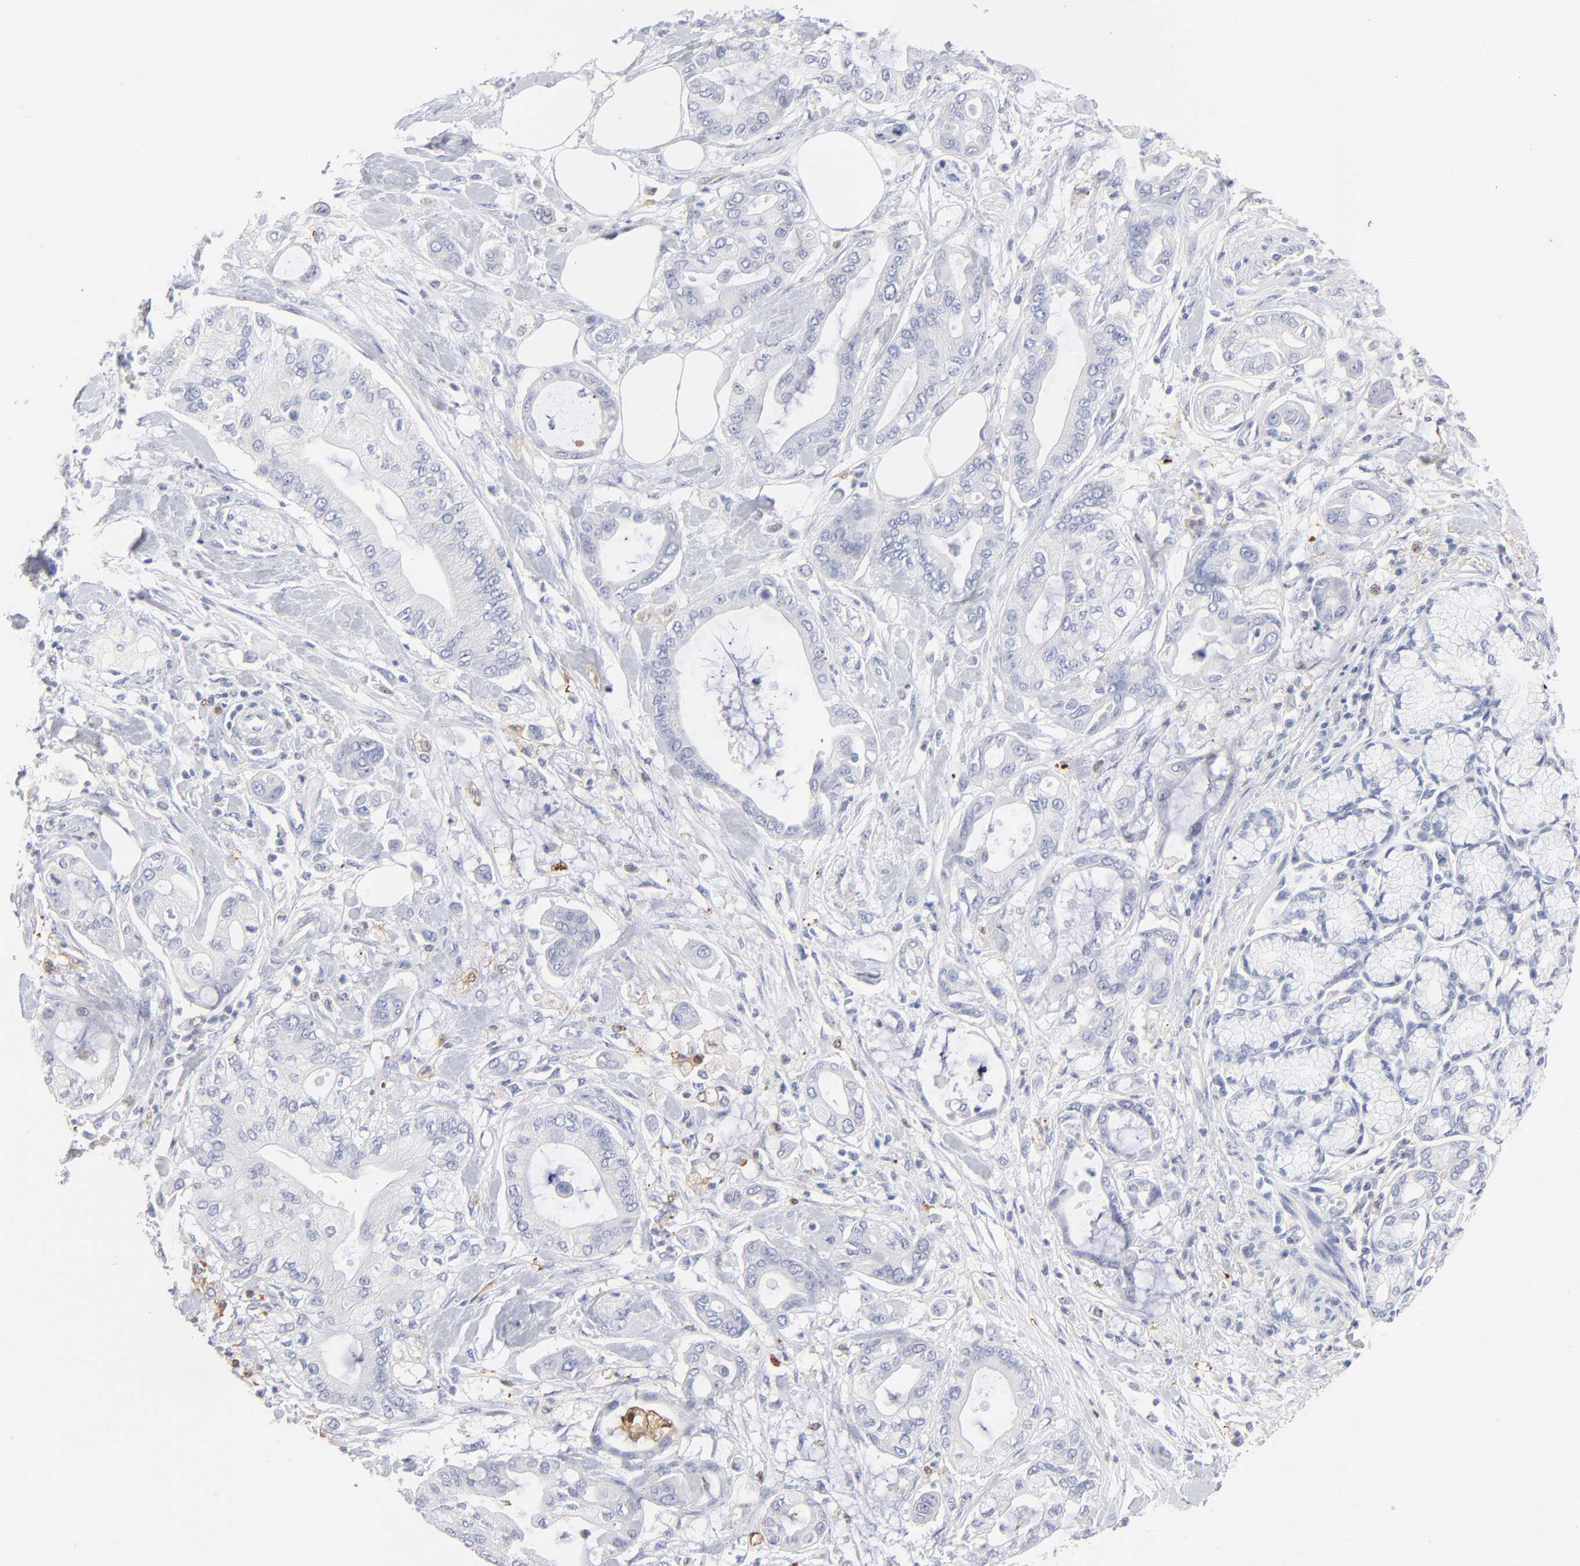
{"staining": {"intensity": "negative", "quantity": "none", "location": "none"}, "tissue": "pancreatic cancer", "cell_type": "Tumor cells", "image_type": "cancer", "snomed": [{"axis": "morphology", "description": "Adenocarcinoma, NOS"}, {"axis": "morphology", "description": "Adenocarcinoma, metastatic, NOS"}, {"axis": "topography", "description": "Lymph node"}, {"axis": "topography", "description": "Pancreas"}, {"axis": "topography", "description": "Duodenum"}], "caption": "Pancreatic adenocarcinoma stained for a protein using immunohistochemistry (IHC) shows no expression tumor cells.", "gene": "IFIT2", "patient": {"sex": "female", "age": 64}}